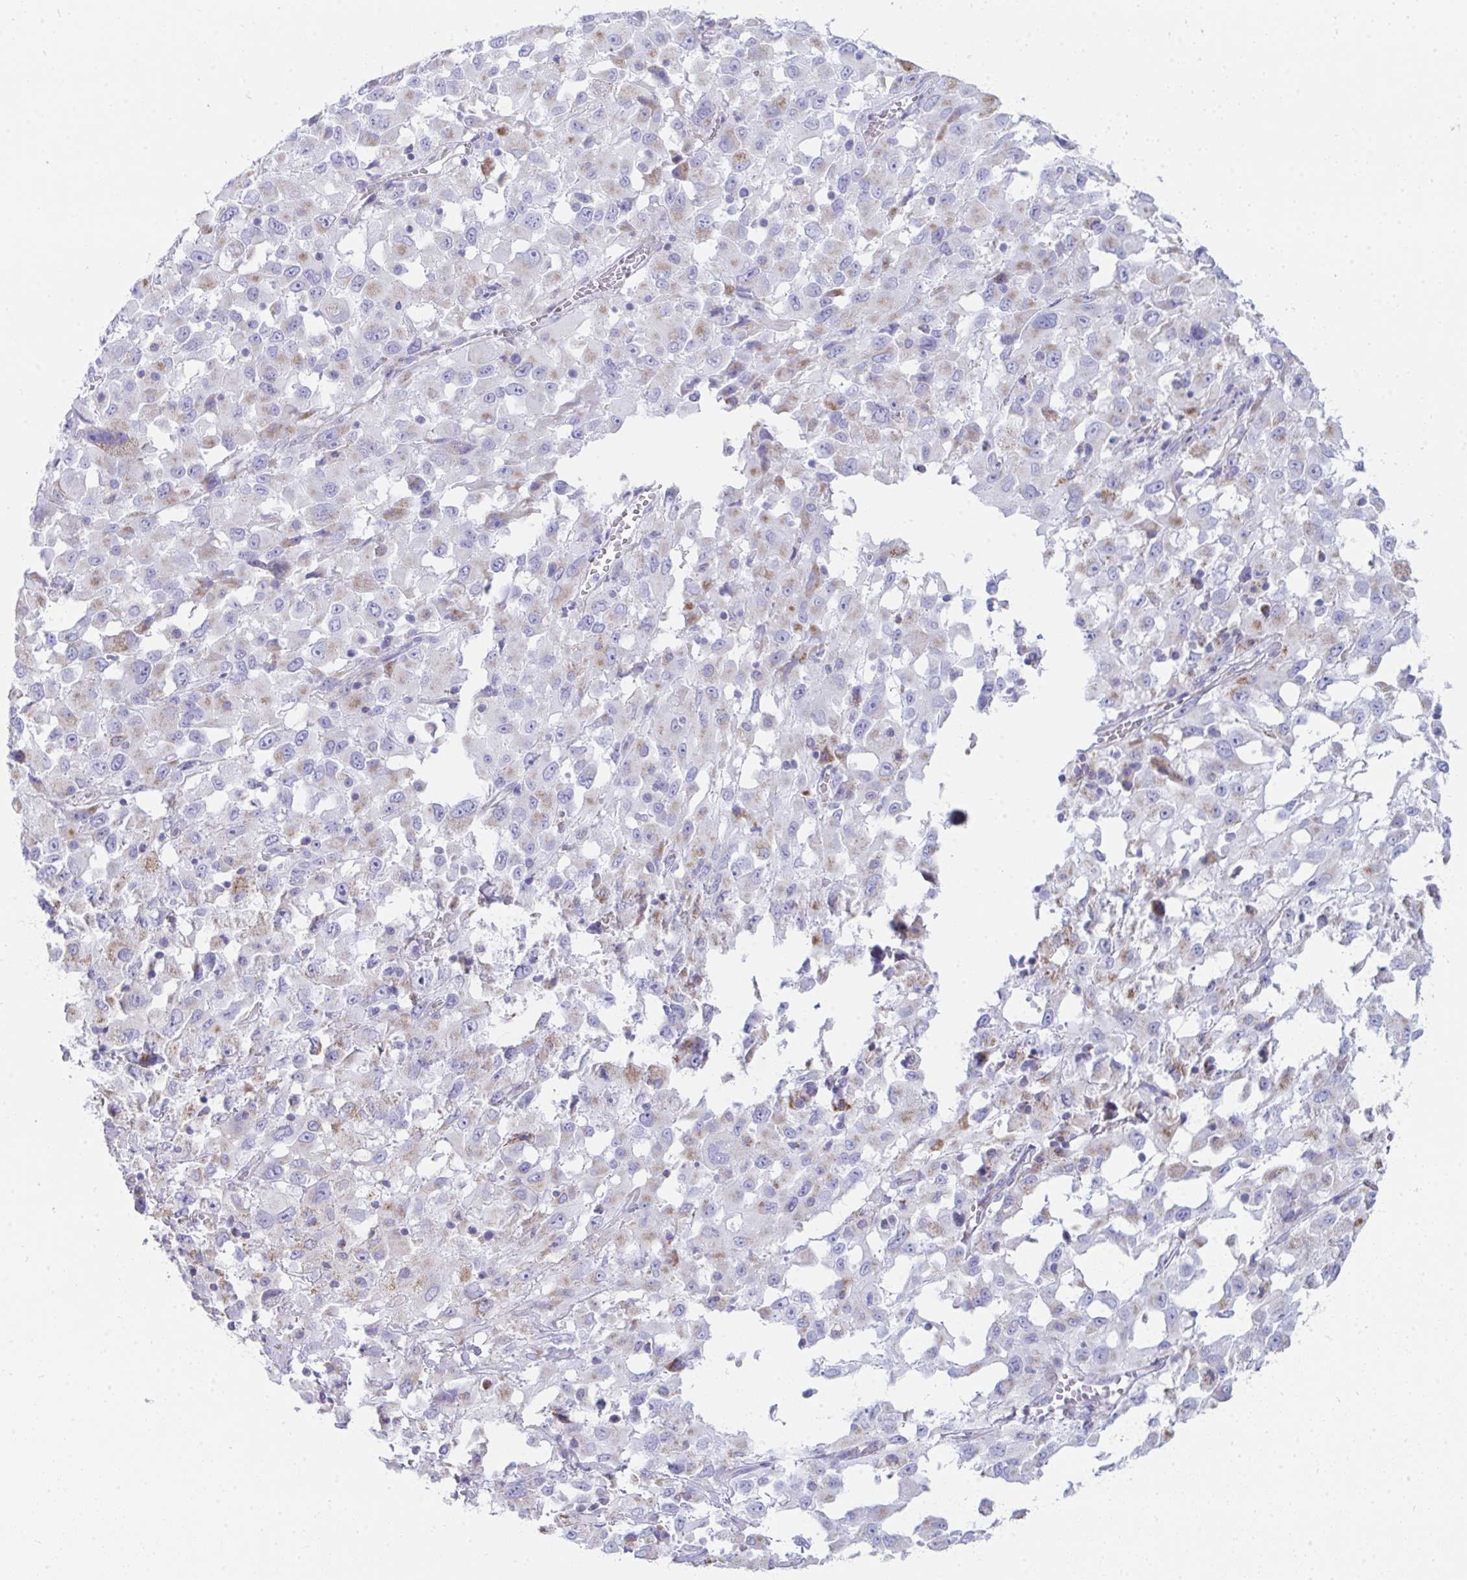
{"staining": {"intensity": "weak", "quantity": "25%-75%", "location": "cytoplasmic/membranous"}, "tissue": "melanoma", "cell_type": "Tumor cells", "image_type": "cancer", "snomed": [{"axis": "morphology", "description": "Malignant melanoma, Metastatic site"}, {"axis": "topography", "description": "Soft tissue"}], "caption": "Protein expression analysis of melanoma displays weak cytoplasmic/membranous staining in about 25%-75% of tumor cells.", "gene": "AIFM1", "patient": {"sex": "male", "age": 50}}